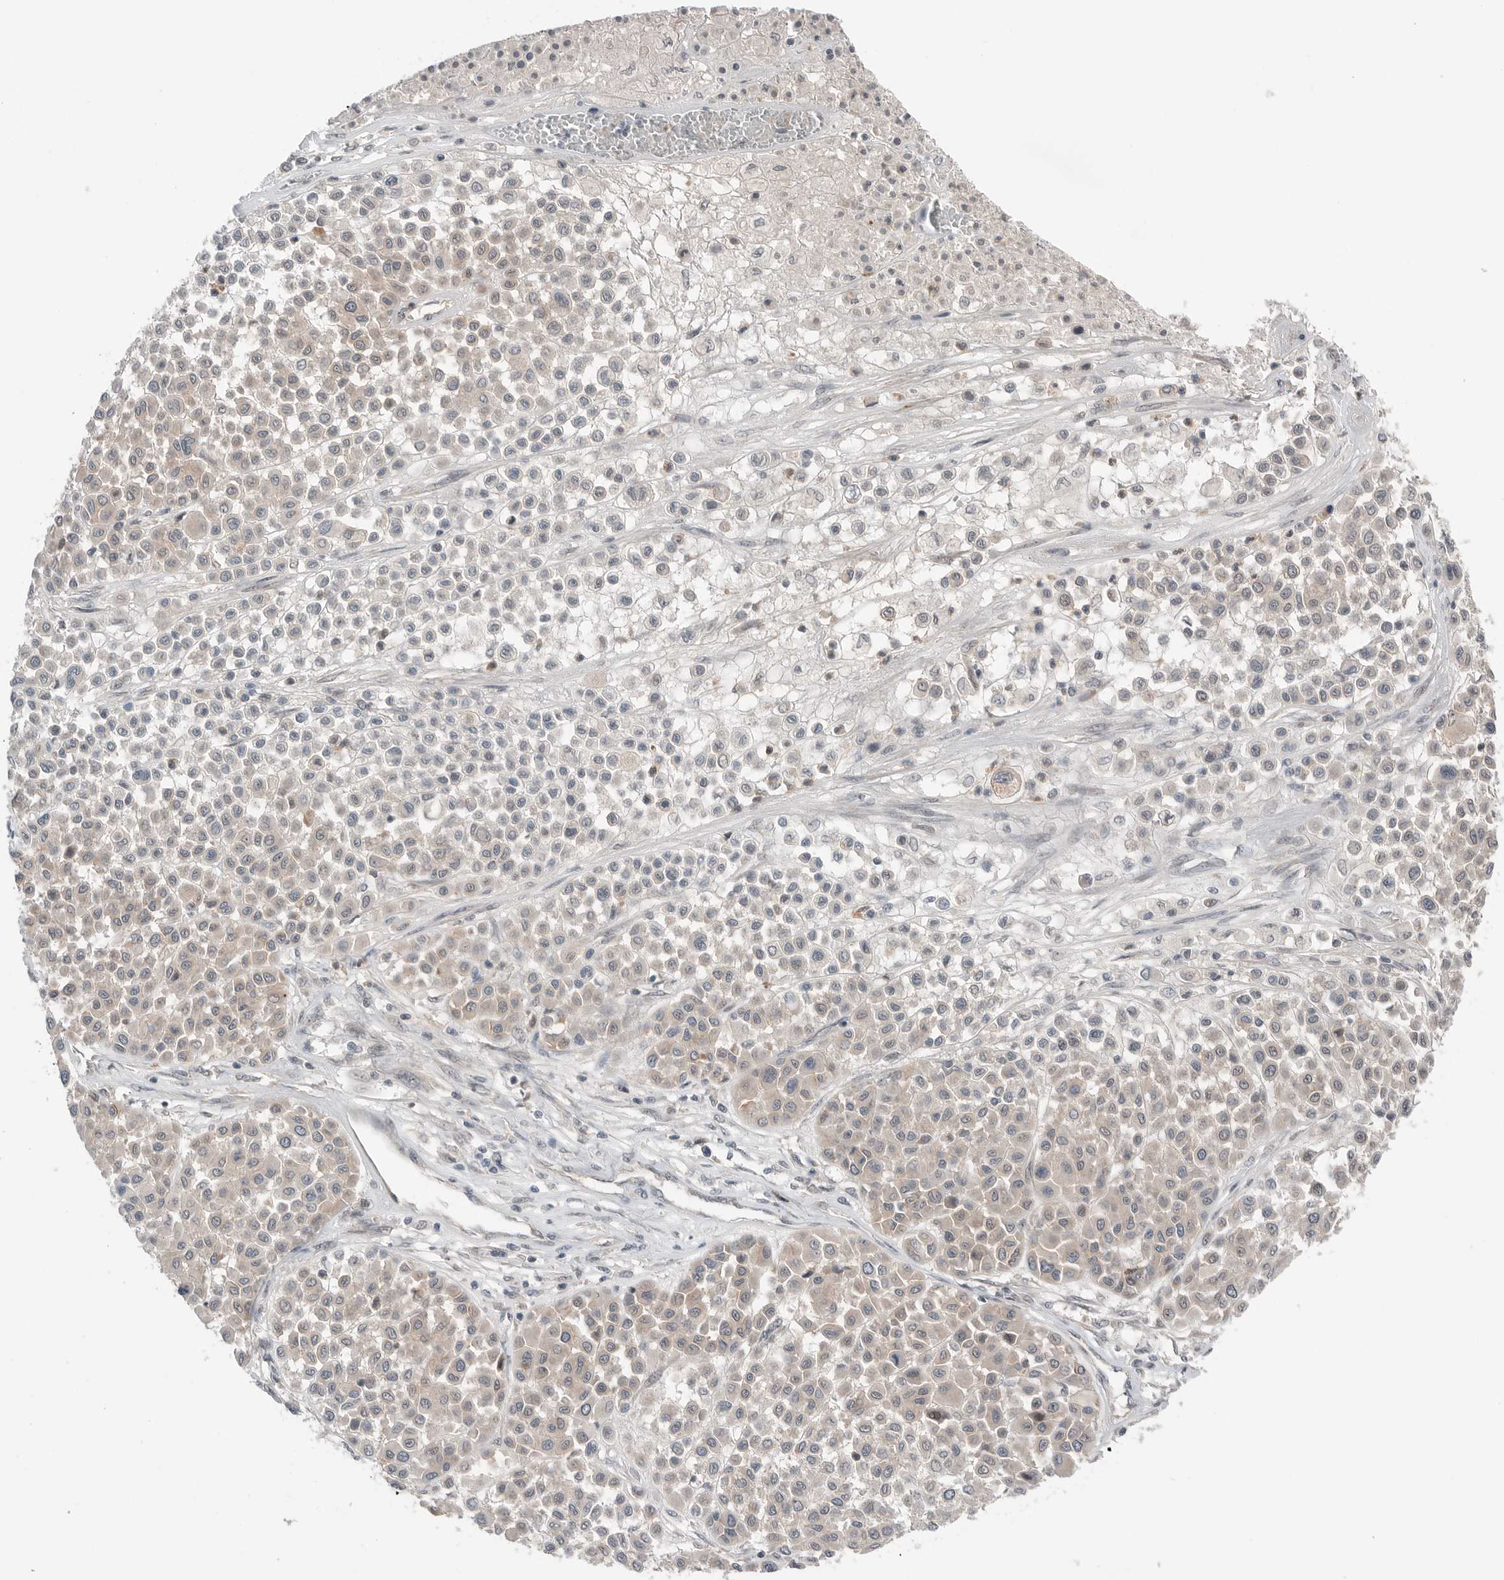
{"staining": {"intensity": "weak", "quantity": "25%-75%", "location": "cytoplasmic/membranous"}, "tissue": "melanoma", "cell_type": "Tumor cells", "image_type": "cancer", "snomed": [{"axis": "morphology", "description": "Malignant melanoma, Metastatic site"}, {"axis": "topography", "description": "Soft tissue"}], "caption": "Weak cytoplasmic/membranous protein positivity is appreciated in approximately 25%-75% of tumor cells in melanoma.", "gene": "NTAQ1", "patient": {"sex": "male", "age": 41}}